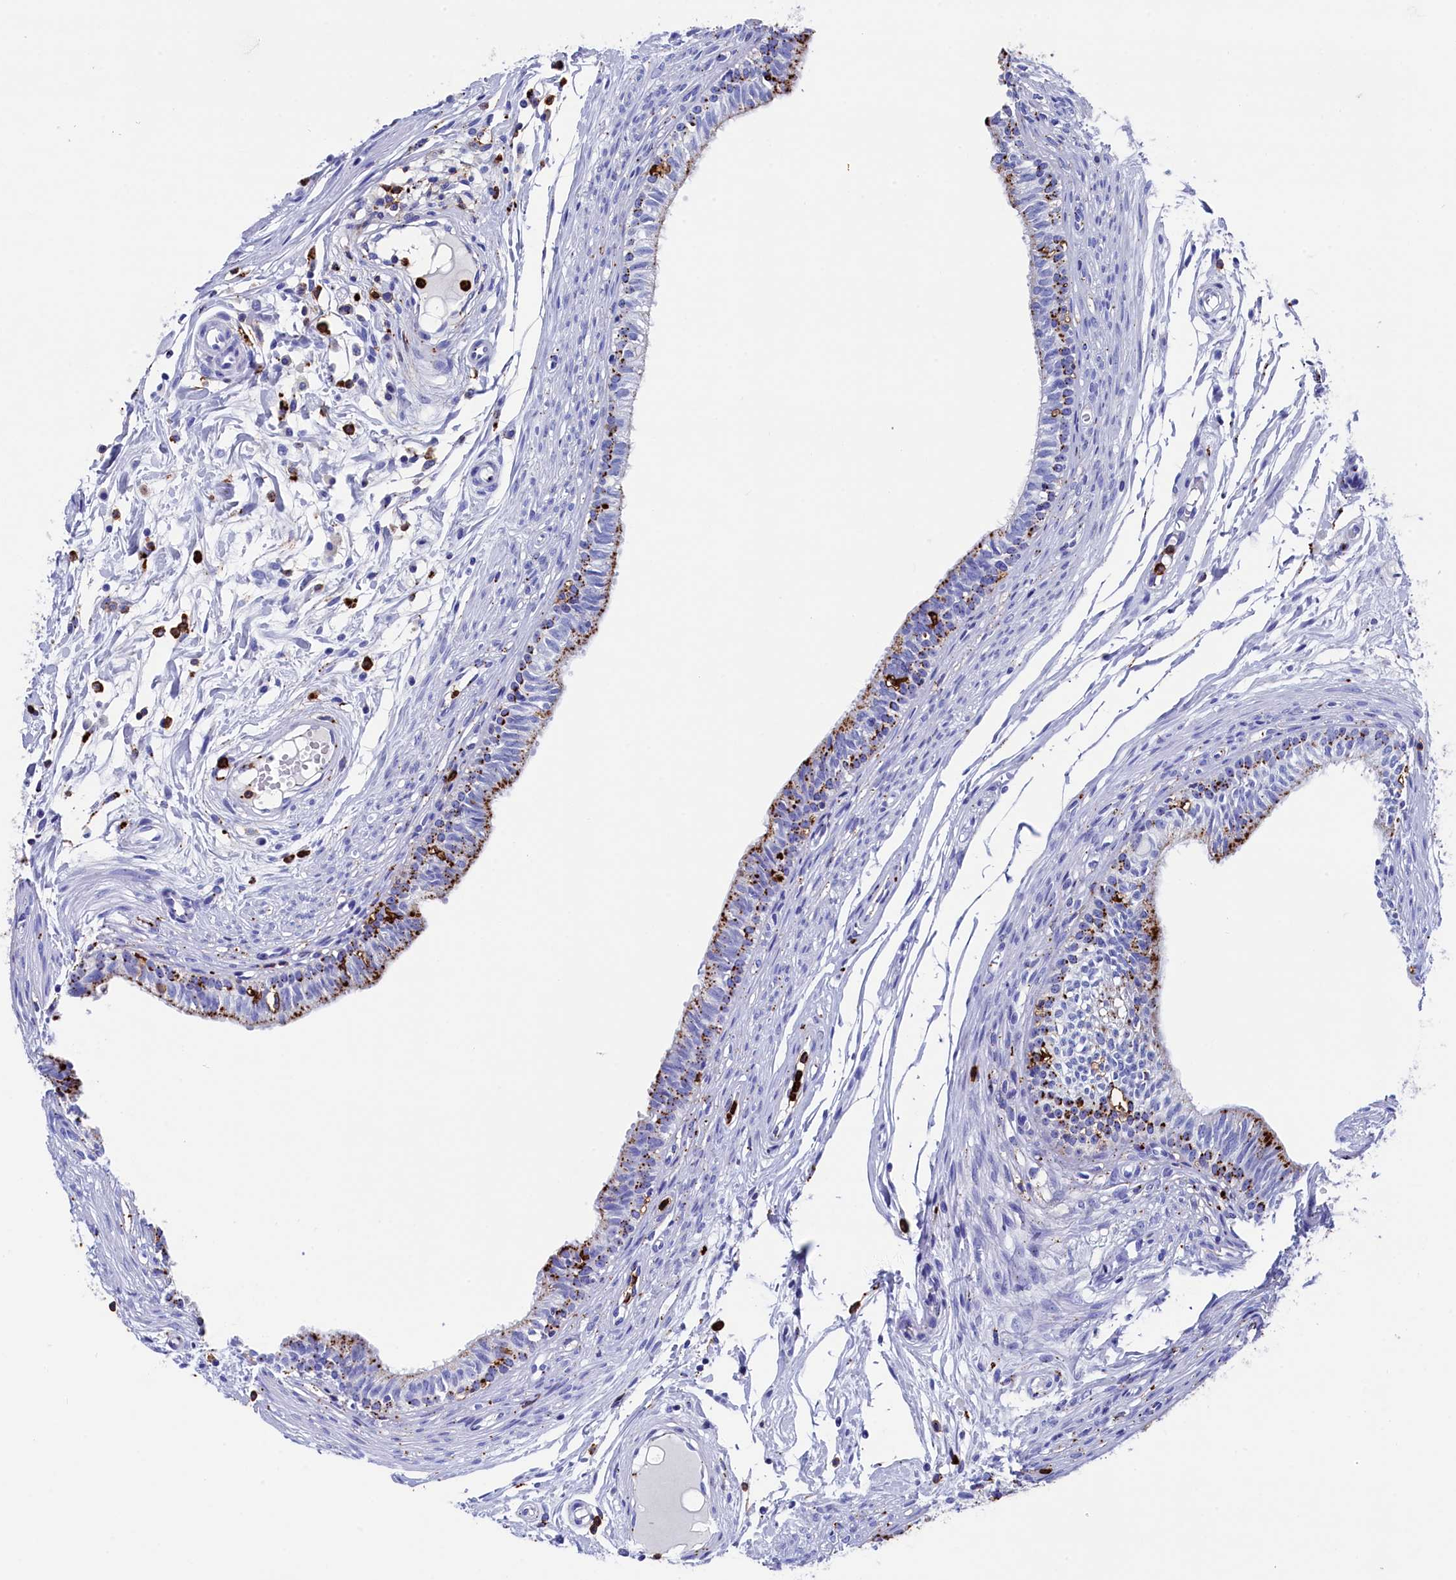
{"staining": {"intensity": "strong", "quantity": "<25%", "location": "cytoplasmic/membranous"}, "tissue": "epididymis", "cell_type": "Glandular cells", "image_type": "normal", "snomed": [{"axis": "morphology", "description": "Normal tissue, NOS"}, {"axis": "topography", "description": "Epididymis, spermatic cord, NOS"}], "caption": "Immunohistochemical staining of normal epididymis reveals <25% levels of strong cytoplasmic/membranous protein expression in approximately <25% of glandular cells. Using DAB (brown) and hematoxylin (blue) stains, captured at high magnification using brightfield microscopy.", "gene": "PLAC8", "patient": {"sex": "male", "age": 22}}